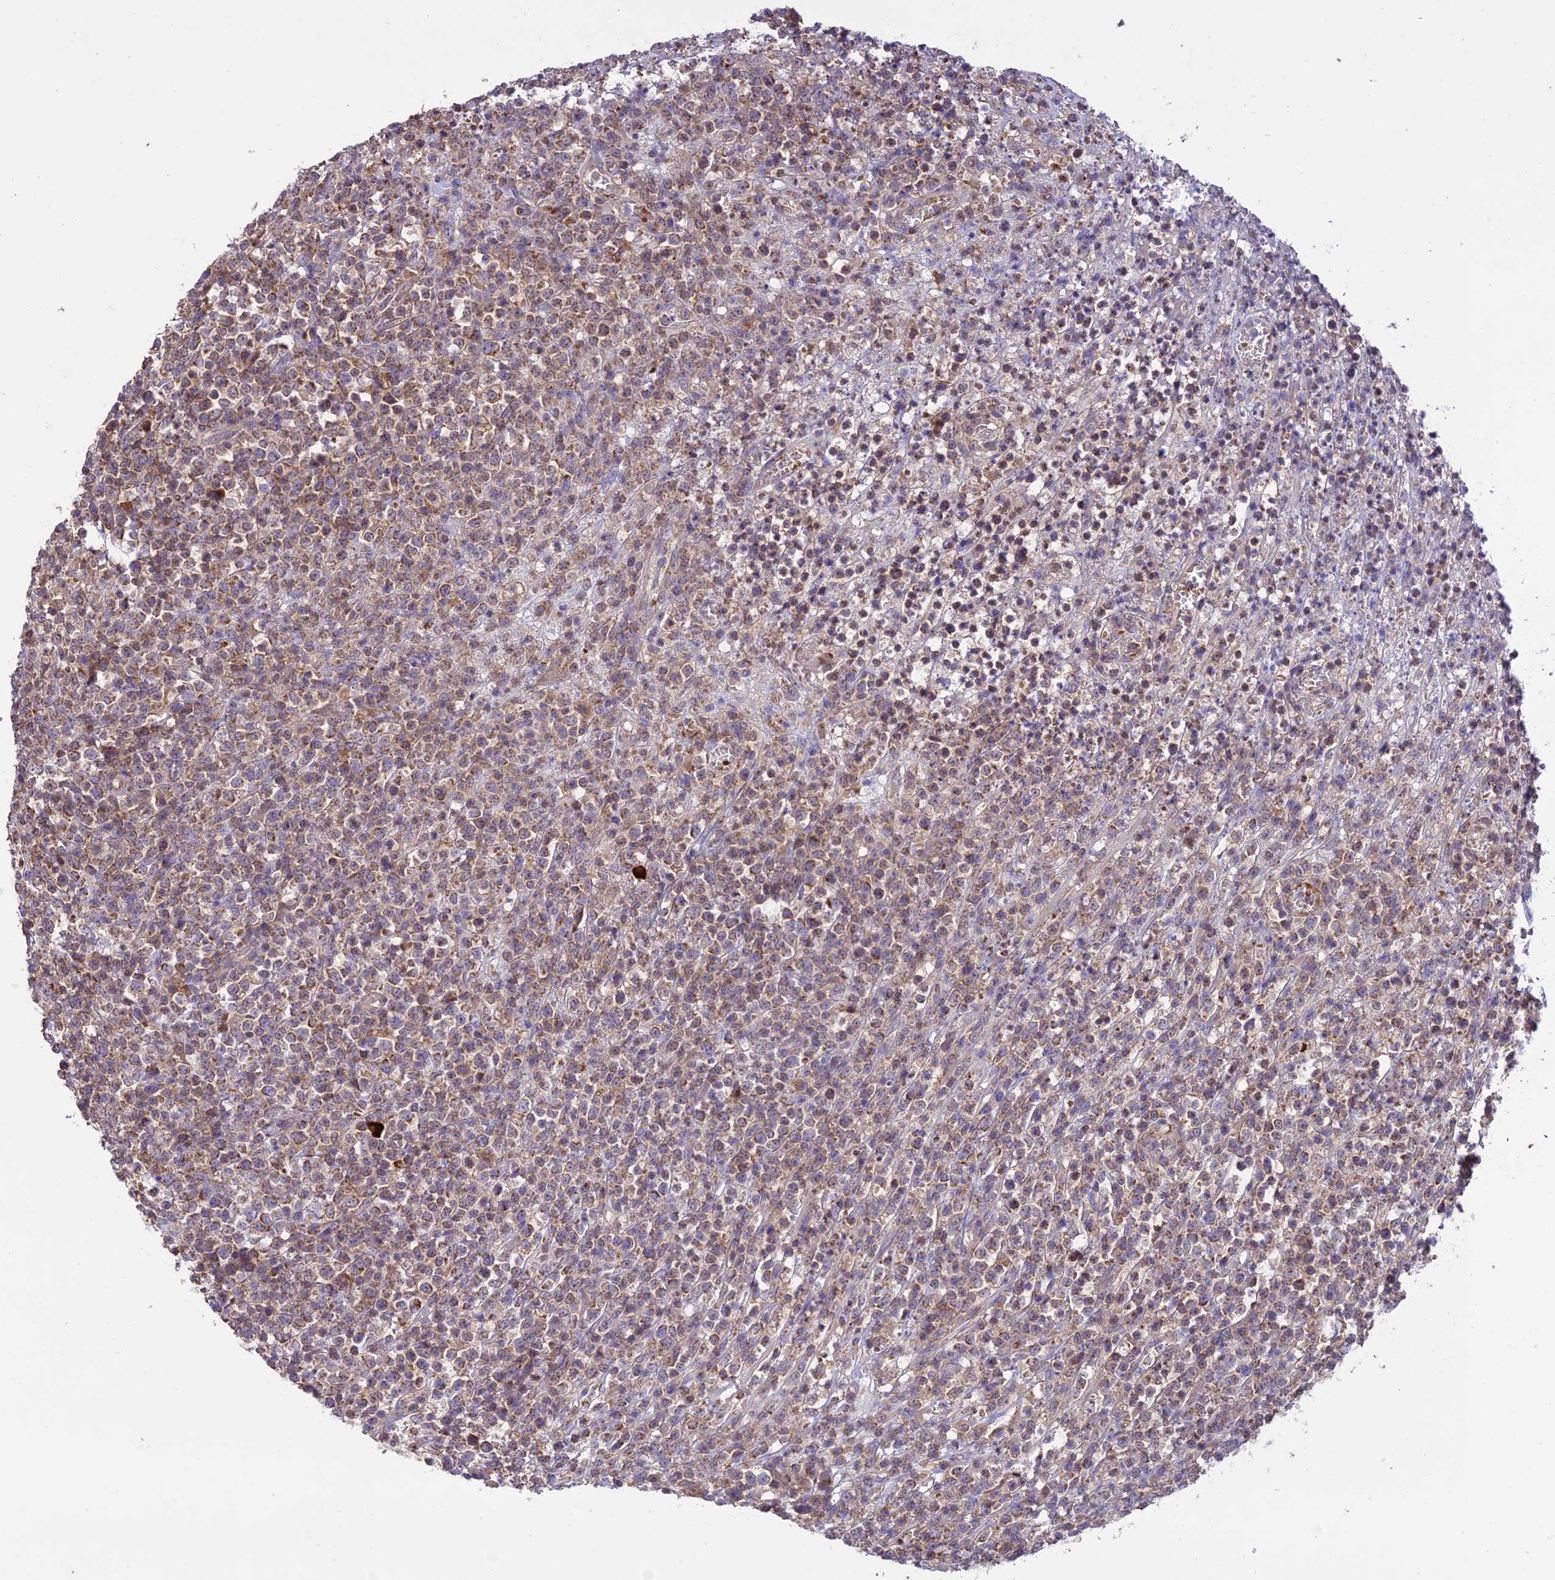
{"staining": {"intensity": "moderate", "quantity": ">75%", "location": "cytoplasmic/membranous"}, "tissue": "lymphoma", "cell_type": "Tumor cells", "image_type": "cancer", "snomed": [{"axis": "morphology", "description": "Malignant lymphoma, non-Hodgkin's type, High grade"}, {"axis": "topography", "description": "Colon"}], "caption": "DAB immunohistochemical staining of human high-grade malignant lymphoma, non-Hodgkin's type shows moderate cytoplasmic/membranous protein expression in about >75% of tumor cells.", "gene": "NDUFAF1", "patient": {"sex": "female", "age": 53}}